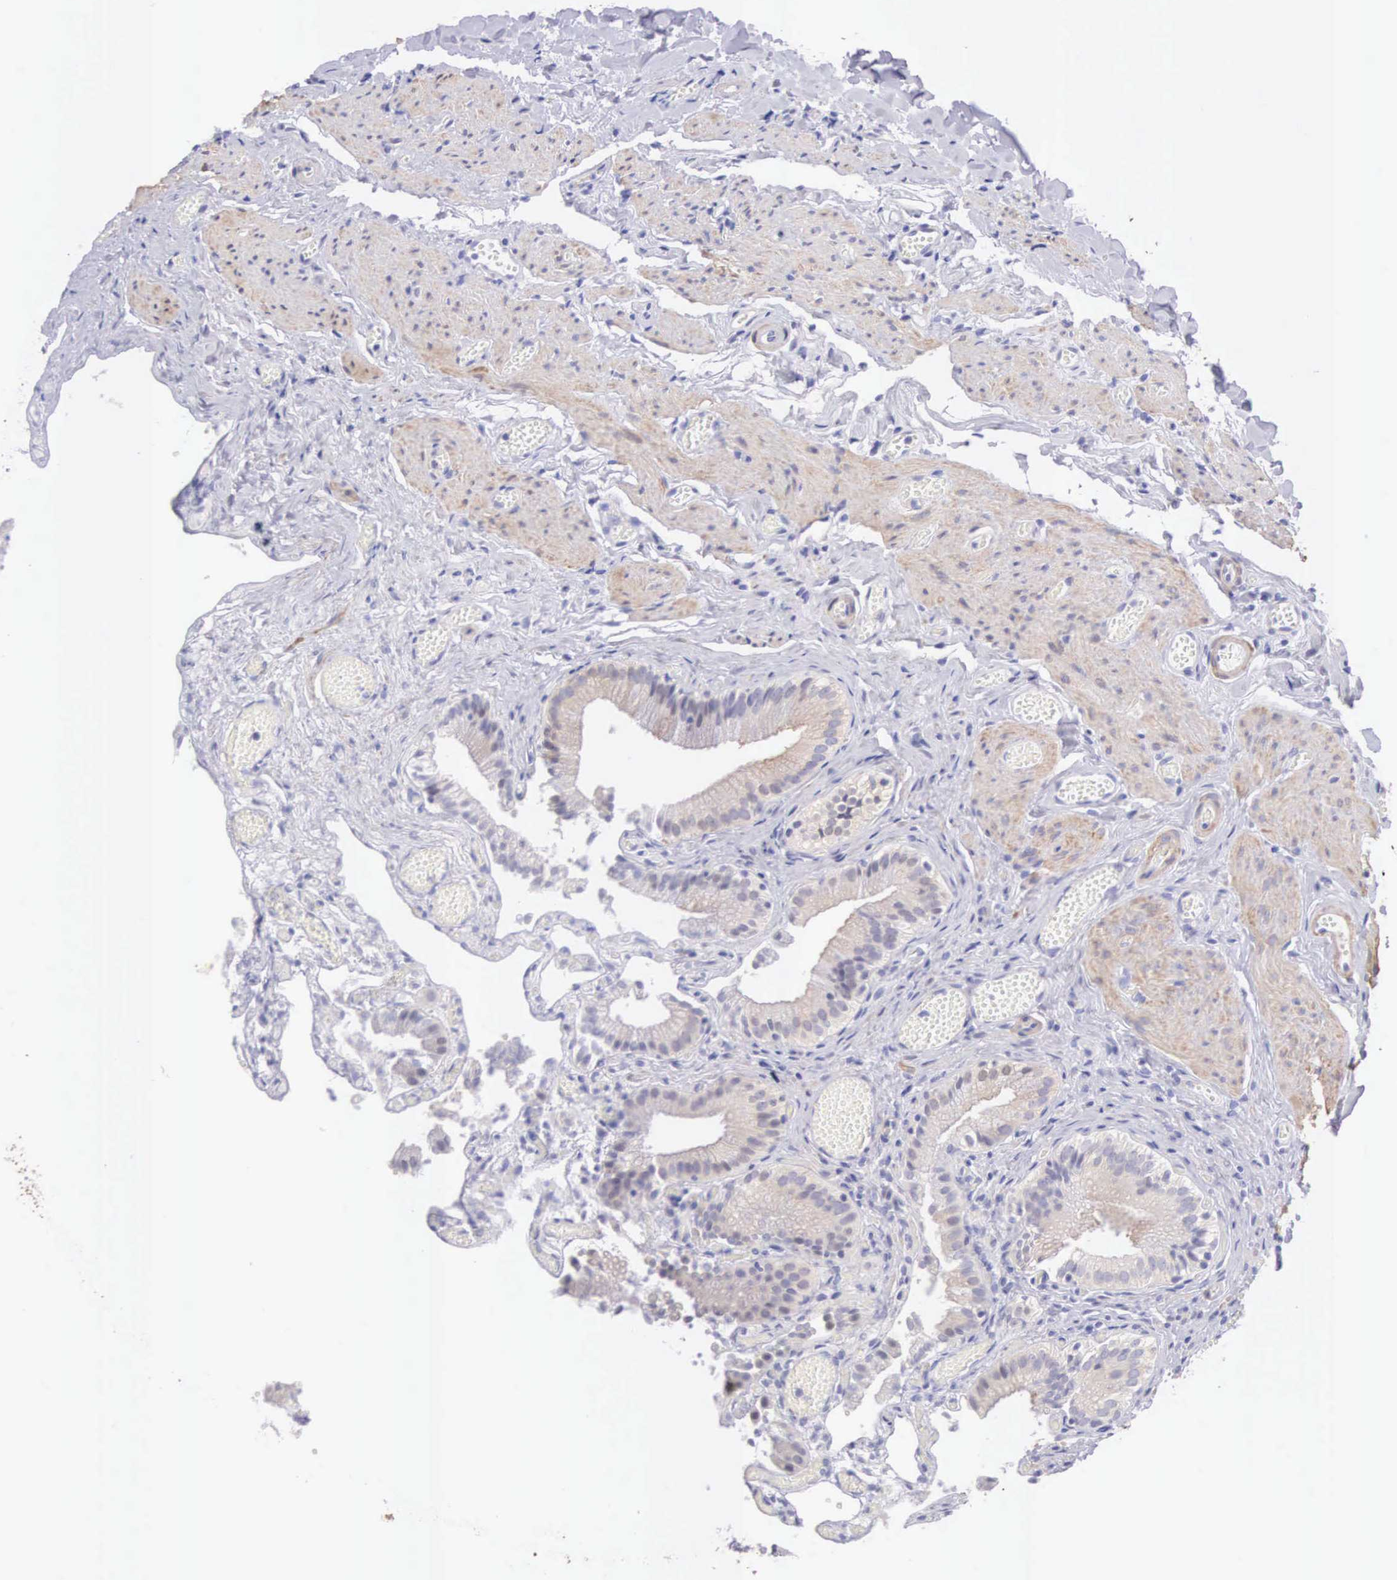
{"staining": {"intensity": "weak", "quantity": ">75%", "location": "cytoplasmic/membranous"}, "tissue": "gallbladder", "cell_type": "Glandular cells", "image_type": "normal", "snomed": [{"axis": "morphology", "description": "Normal tissue, NOS"}, {"axis": "topography", "description": "Gallbladder"}], "caption": "Protein analysis of unremarkable gallbladder demonstrates weak cytoplasmic/membranous expression in approximately >75% of glandular cells. Immunohistochemistry stains the protein in brown and the nuclei are stained blue.", "gene": "ARFGAP3", "patient": {"sex": "female", "age": 44}}